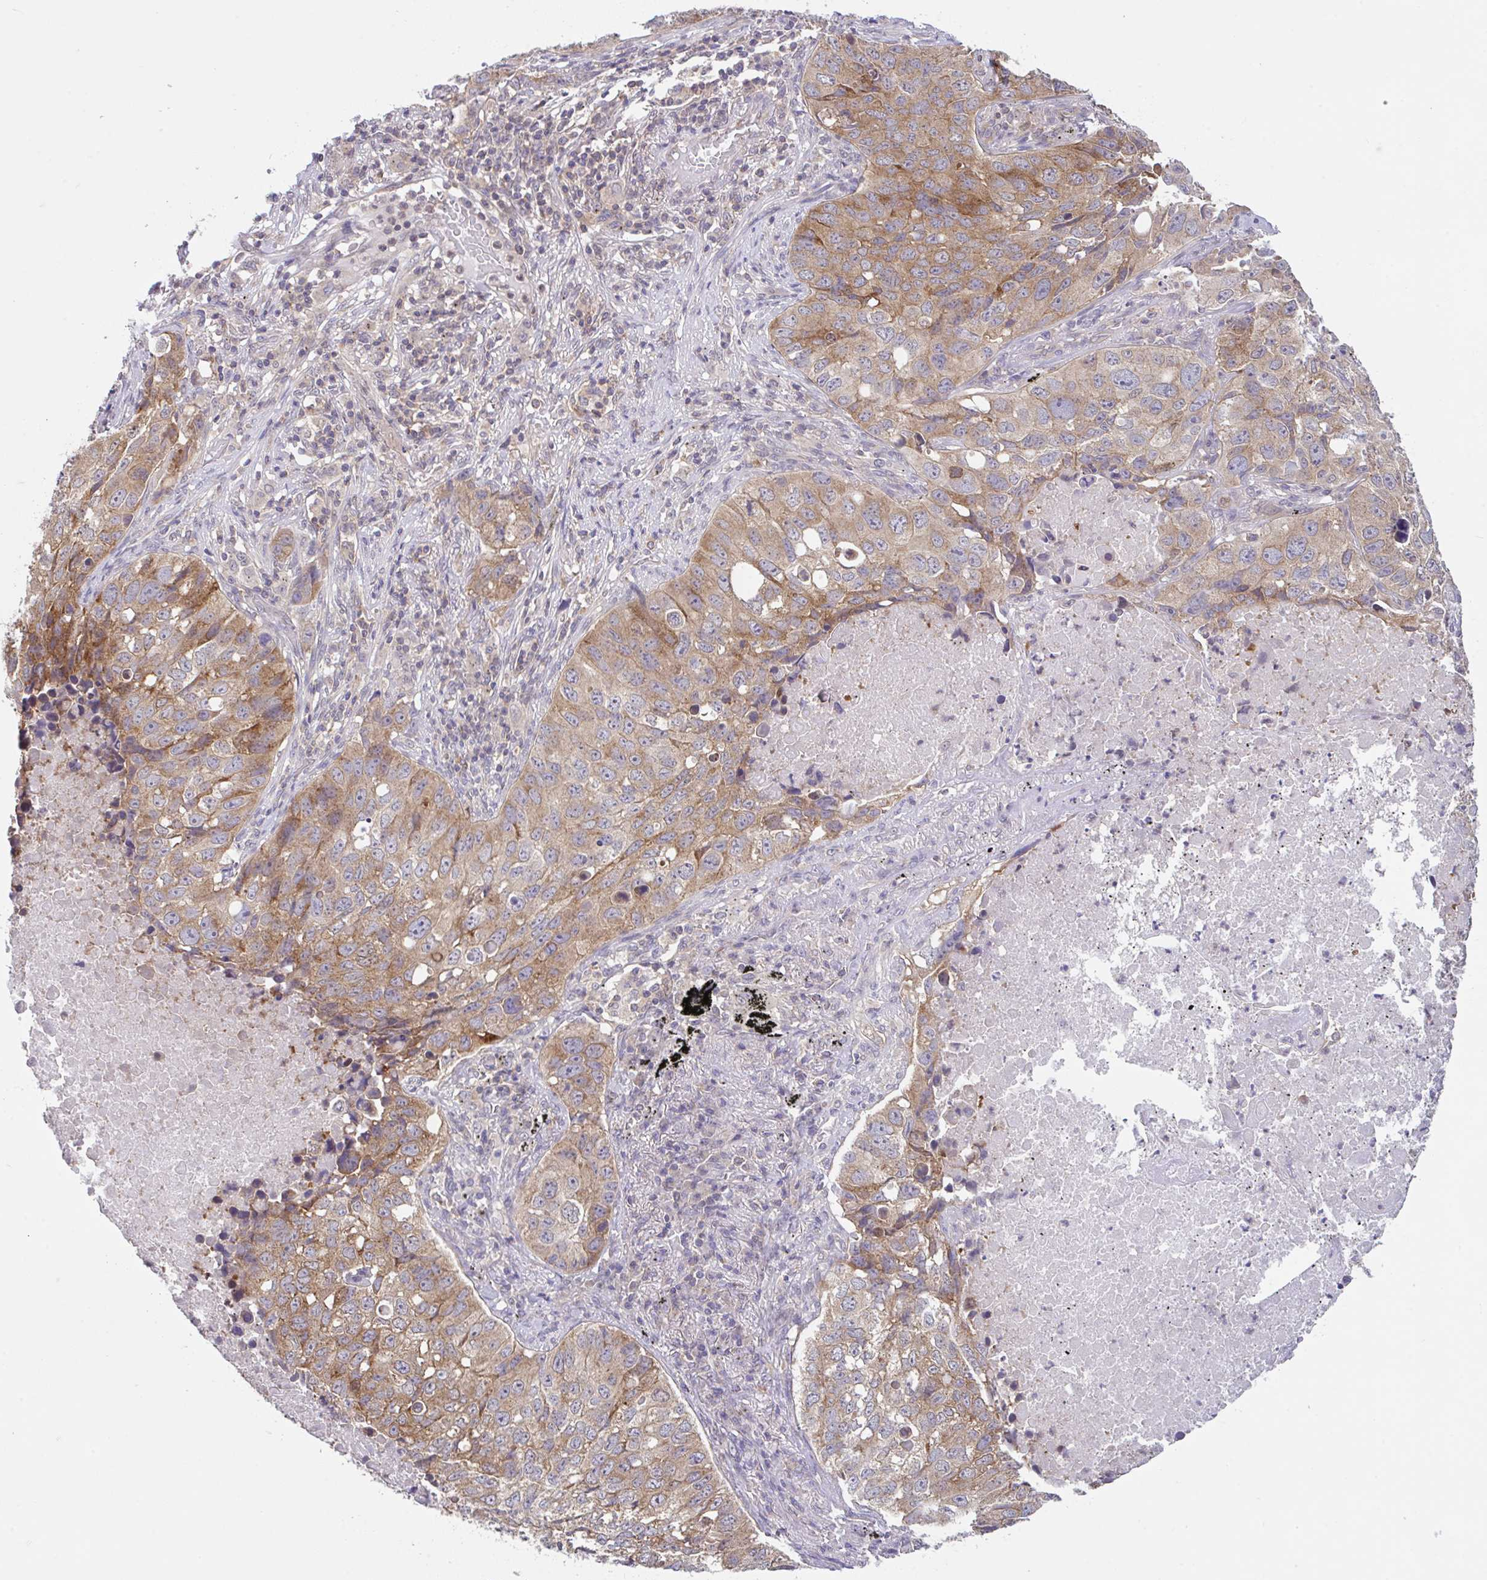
{"staining": {"intensity": "moderate", "quantity": ">75%", "location": "cytoplasmic/membranous"}, "tissue": "lung cancer", "cell_type": "Tumor cells", "image_type": "cancer", "snomed": [{"axis": "morphology", "description": "Squamous cell carcinoma, NOS"}, {"axis": "topography", "description": "Lung"}], "caption": "IHC (DAB) staining of human lung squamous cell carcinoma exhibits moderate cytoplasmic/membranous protein expression in about >75% of tumor cells.", "gene": "RALBP1", "patient": {"sex": "male", "age": 60}}